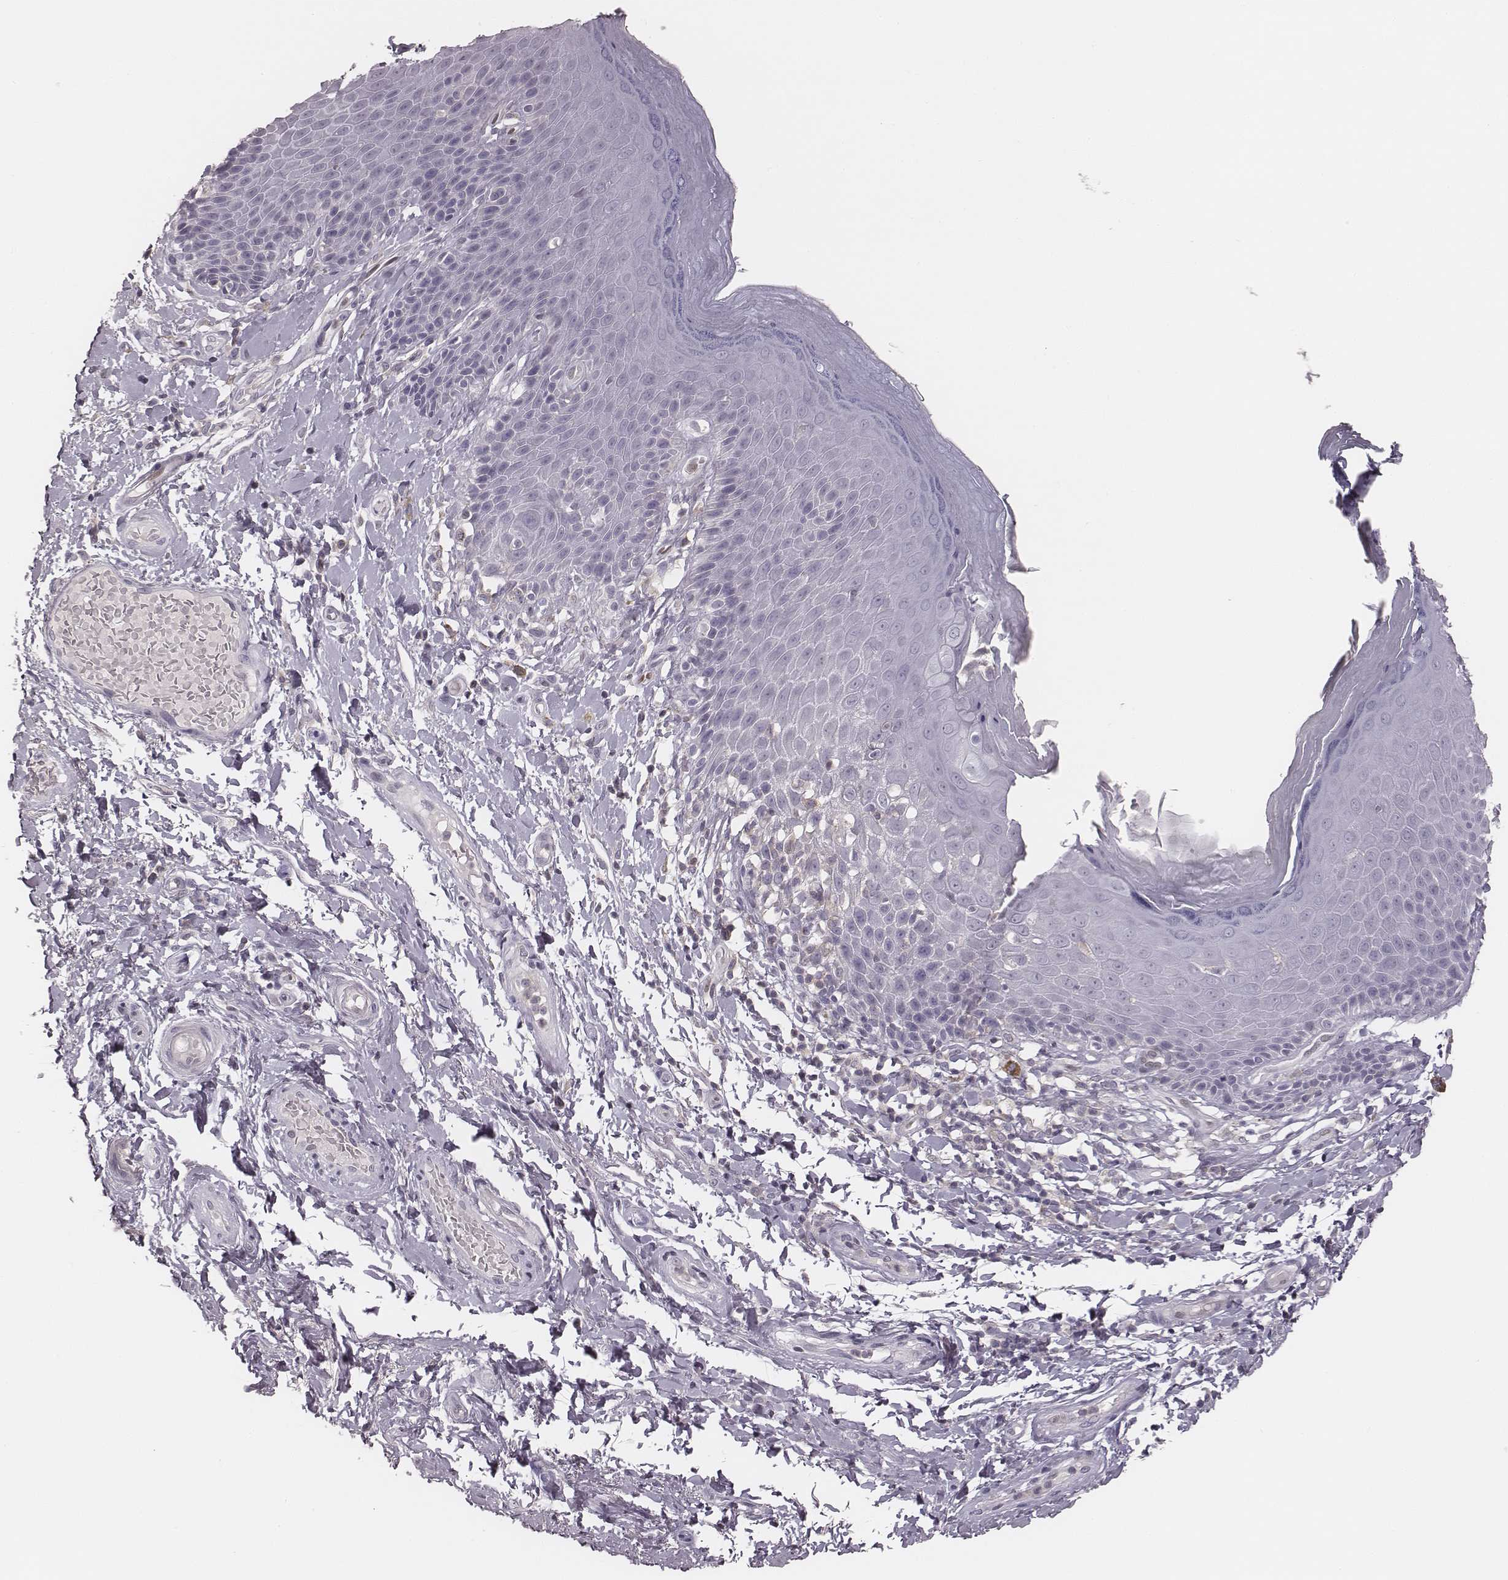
{"staining": {"intensity": "negative", "quantity": "none", "location": "none"}, "tissue": "skin", "cell_type": "Epidermal cells", "image_type": "normal", "snomed": [{"axis": "morphology", "description": "Normal tissue, NOS"}, {"axis": "topography", "description": "Anal"}, {"axis": "topography", "description": "Peripheral nerve tissue"}], "caption": "IHC photomicrograph of benign human skin stained for a protein (brown), which displays no staining in epidermal cells.", "gene": "MSX1", "patient": {"sex": "male", "age": 51}}